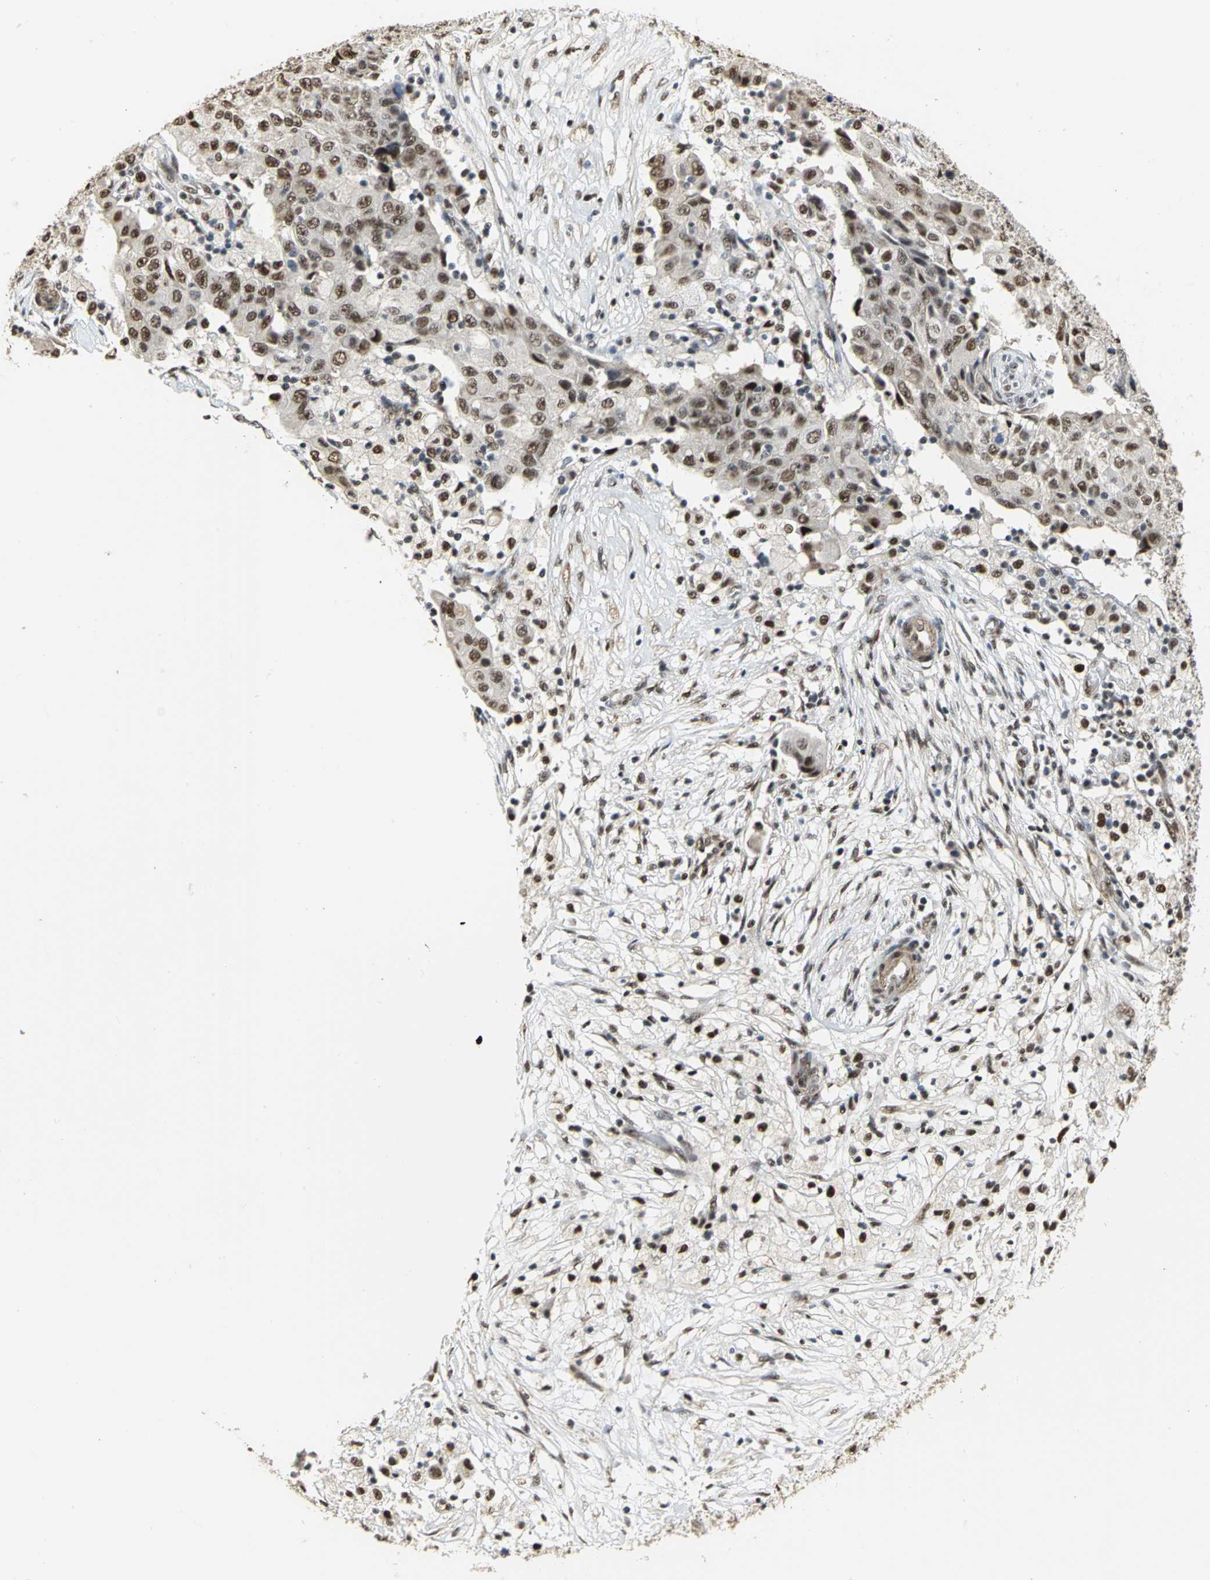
{"staining": {"intensity": "strong", "quantity": ">75%", "location": "nuclear"}, "tissue": "ovarian cancer", "cell_type": "Tumor cells", "image_type": "cancer", "snomed": [{"axis": "morphology", "description": "Carcinoma, endometroid"}, {"axis": "topography", "description": "Ovary"}], "caption": "Immunohistochemical staining of human ovarian cancer demonstrates high levels of strong nuclear staining in about >75% of tumor cells.", "gene": "CCDC88C", "patient": {"sex": "female", "age": 42}}